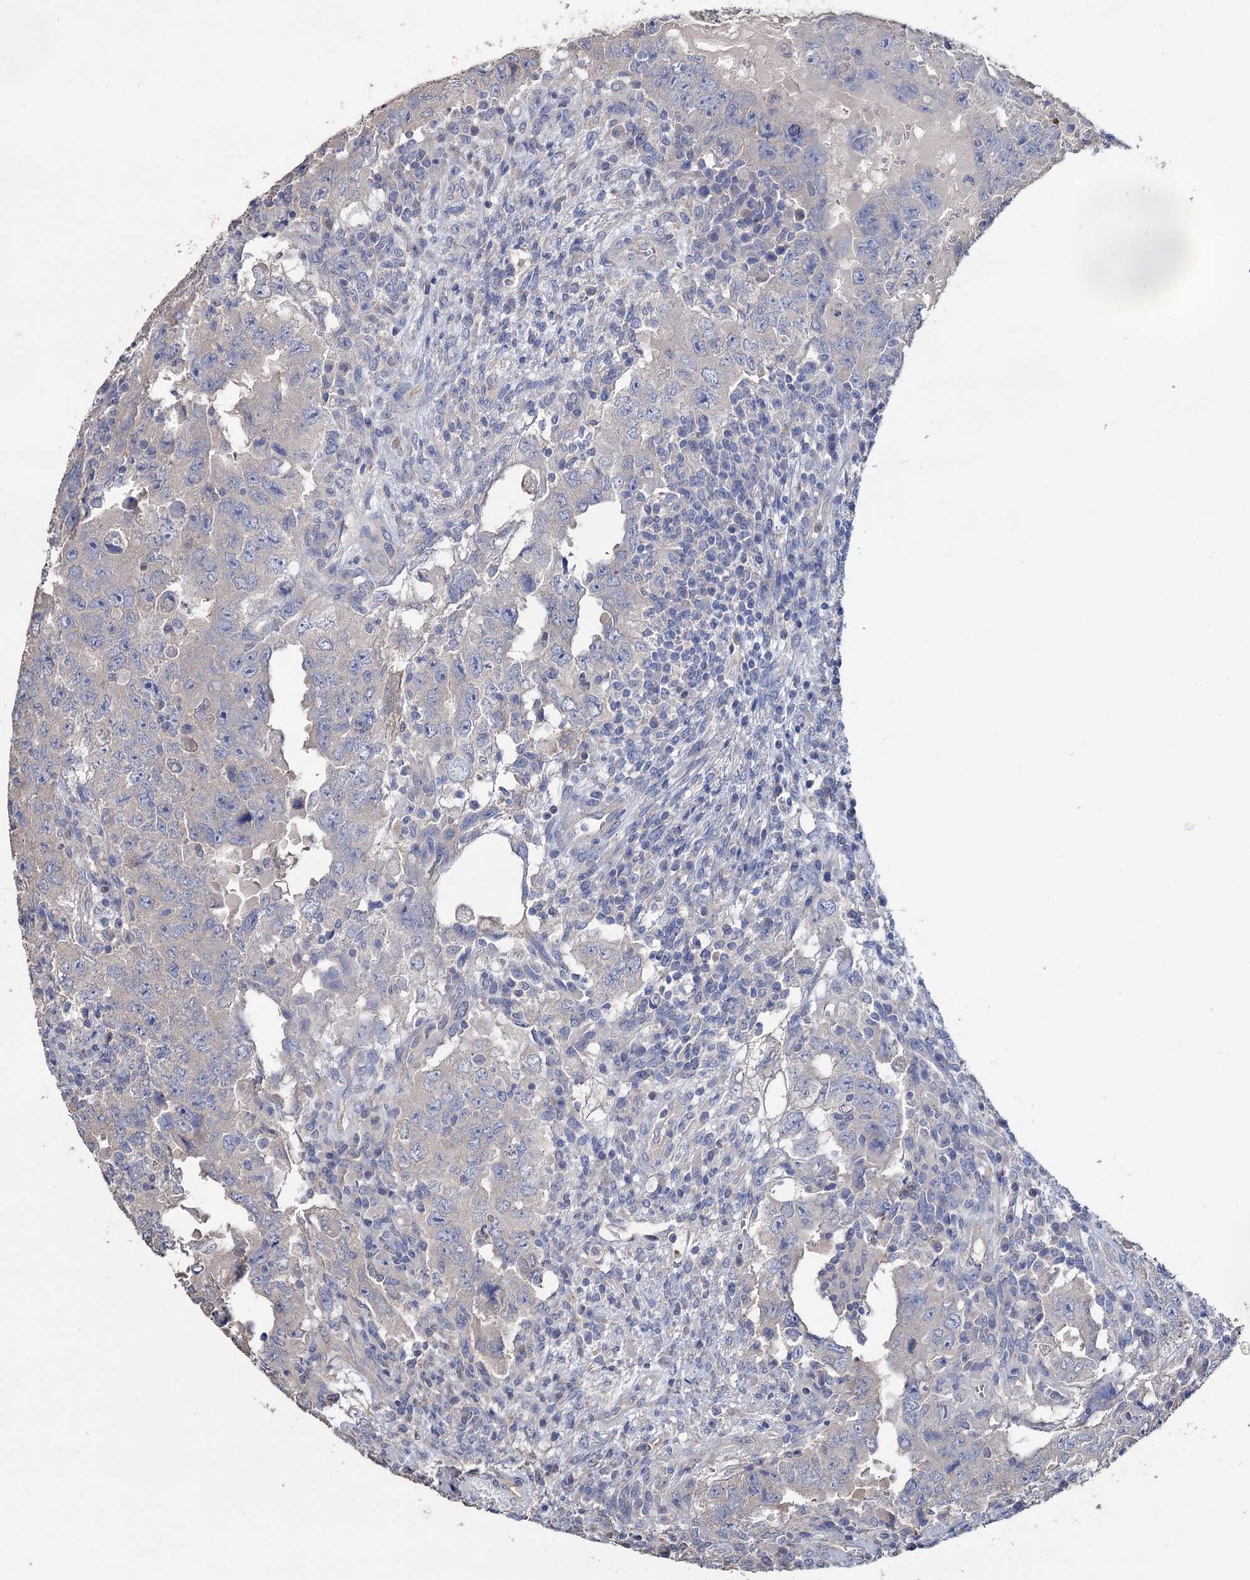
{"staining": {"intensity": "negative", "quantity": "none", "location": "none"}, "tissue": "testis cancer", "cell_type": "Tumor cells", "image_type": "cancer", "snomed": [{"axis": "morphology", "description": "Carcinoma, Embryonal, NOS"}, {"axis": "topography", "description": "Testis"}], "caption": "Protein analysis of testis embryonal carcinoma exhibits no significant staining in tumor cells.", "gene": "EPB41L5", "patient": {"sex": "male", "age": 26}}